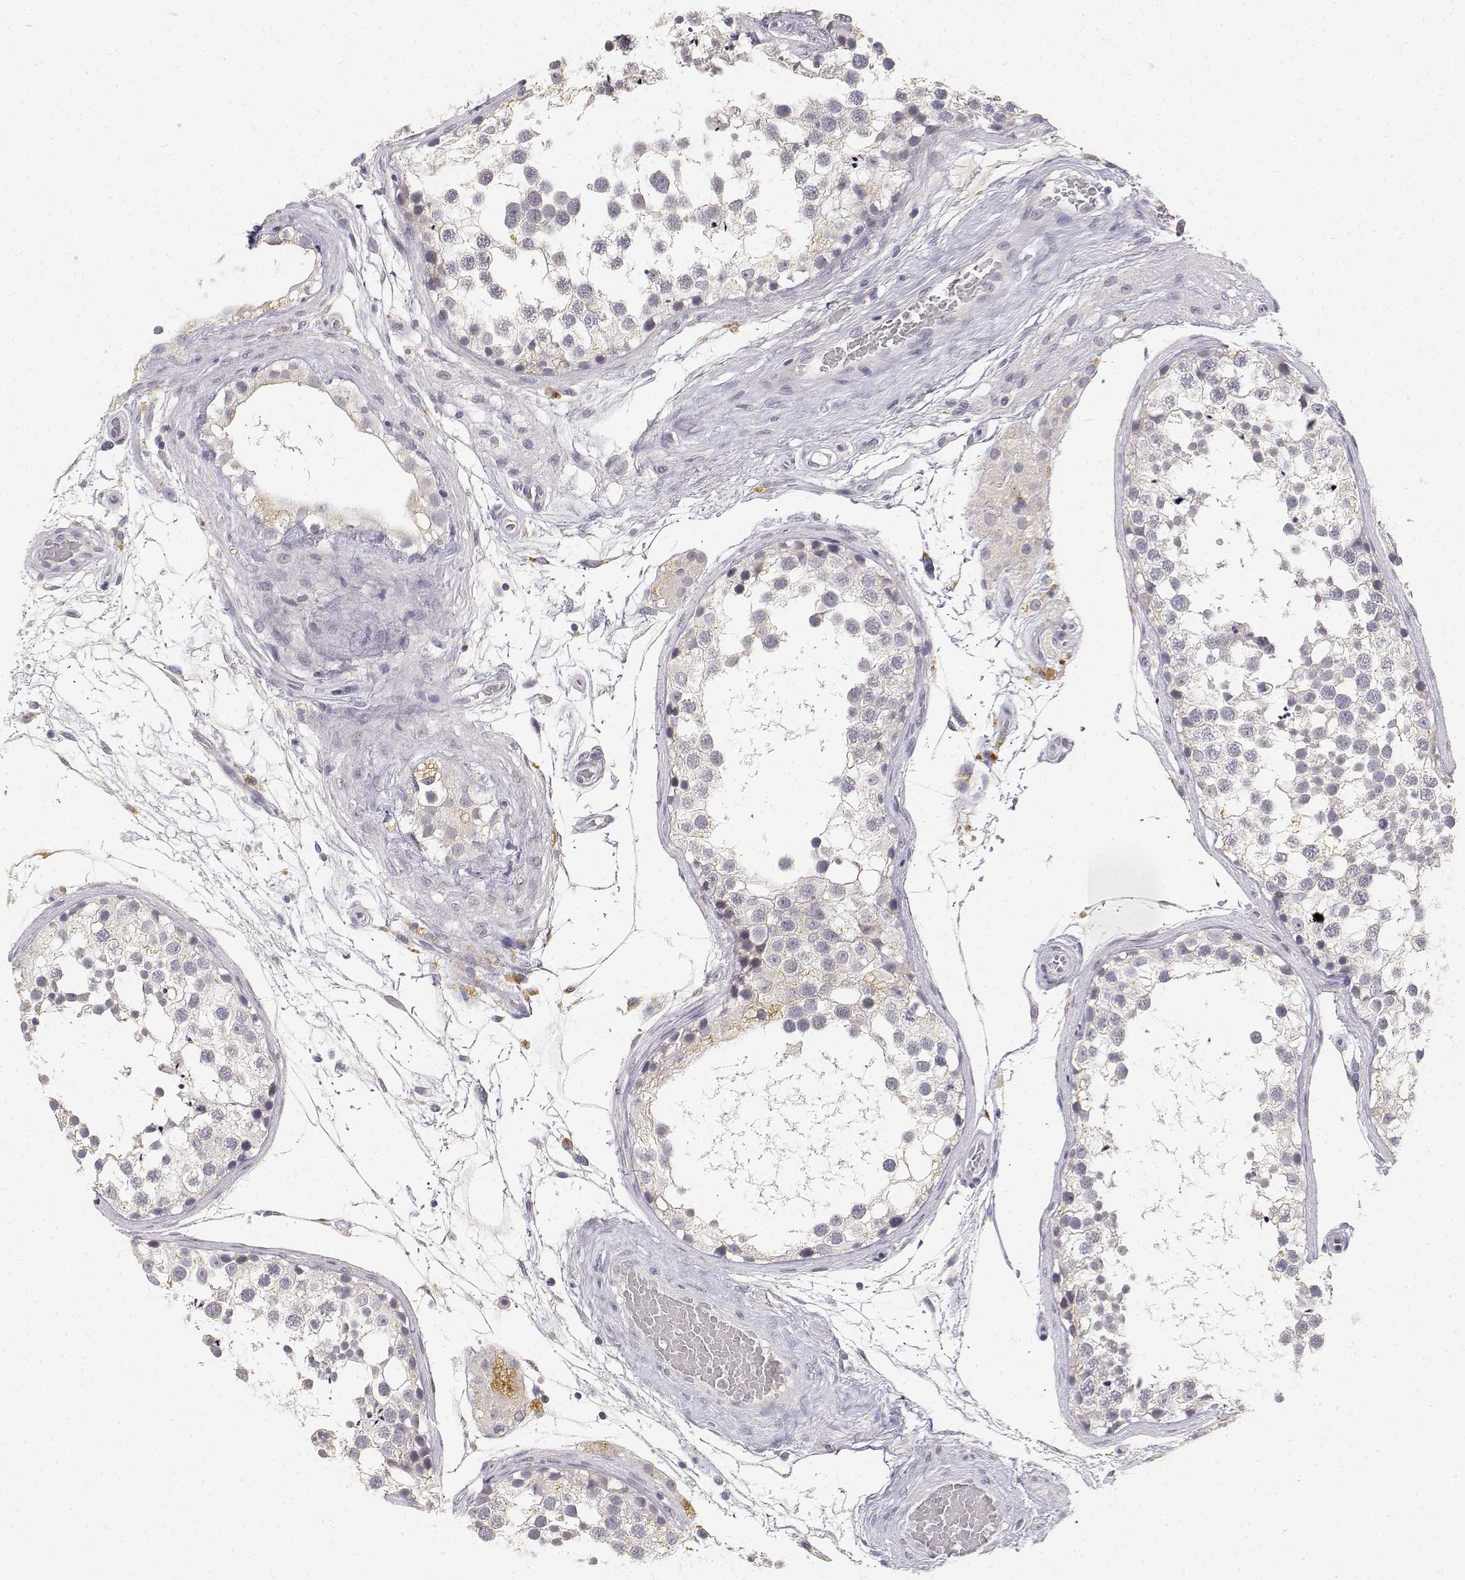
{"staining": {"intensity": "negative", "quantity": "none", "location": "none"}, "tissue": "testis", "cell_type": "Cells in seminiferous ducts", "image_type": "normal", "snomed": [{"axis": "morphology", "description": "Normal tissue, NOS"}, {"axis": "morphology", "description": "Seminoma, NOS"}, {"axis": "topography", "description": "Testis"}], "caption": "An immunohistochemistry micrograph of benign testis is shown. There is no staining in cells in seminiferous ducts of testis.", "gene": "PAEP", "patient": {"sex": "male", "age": 65}}